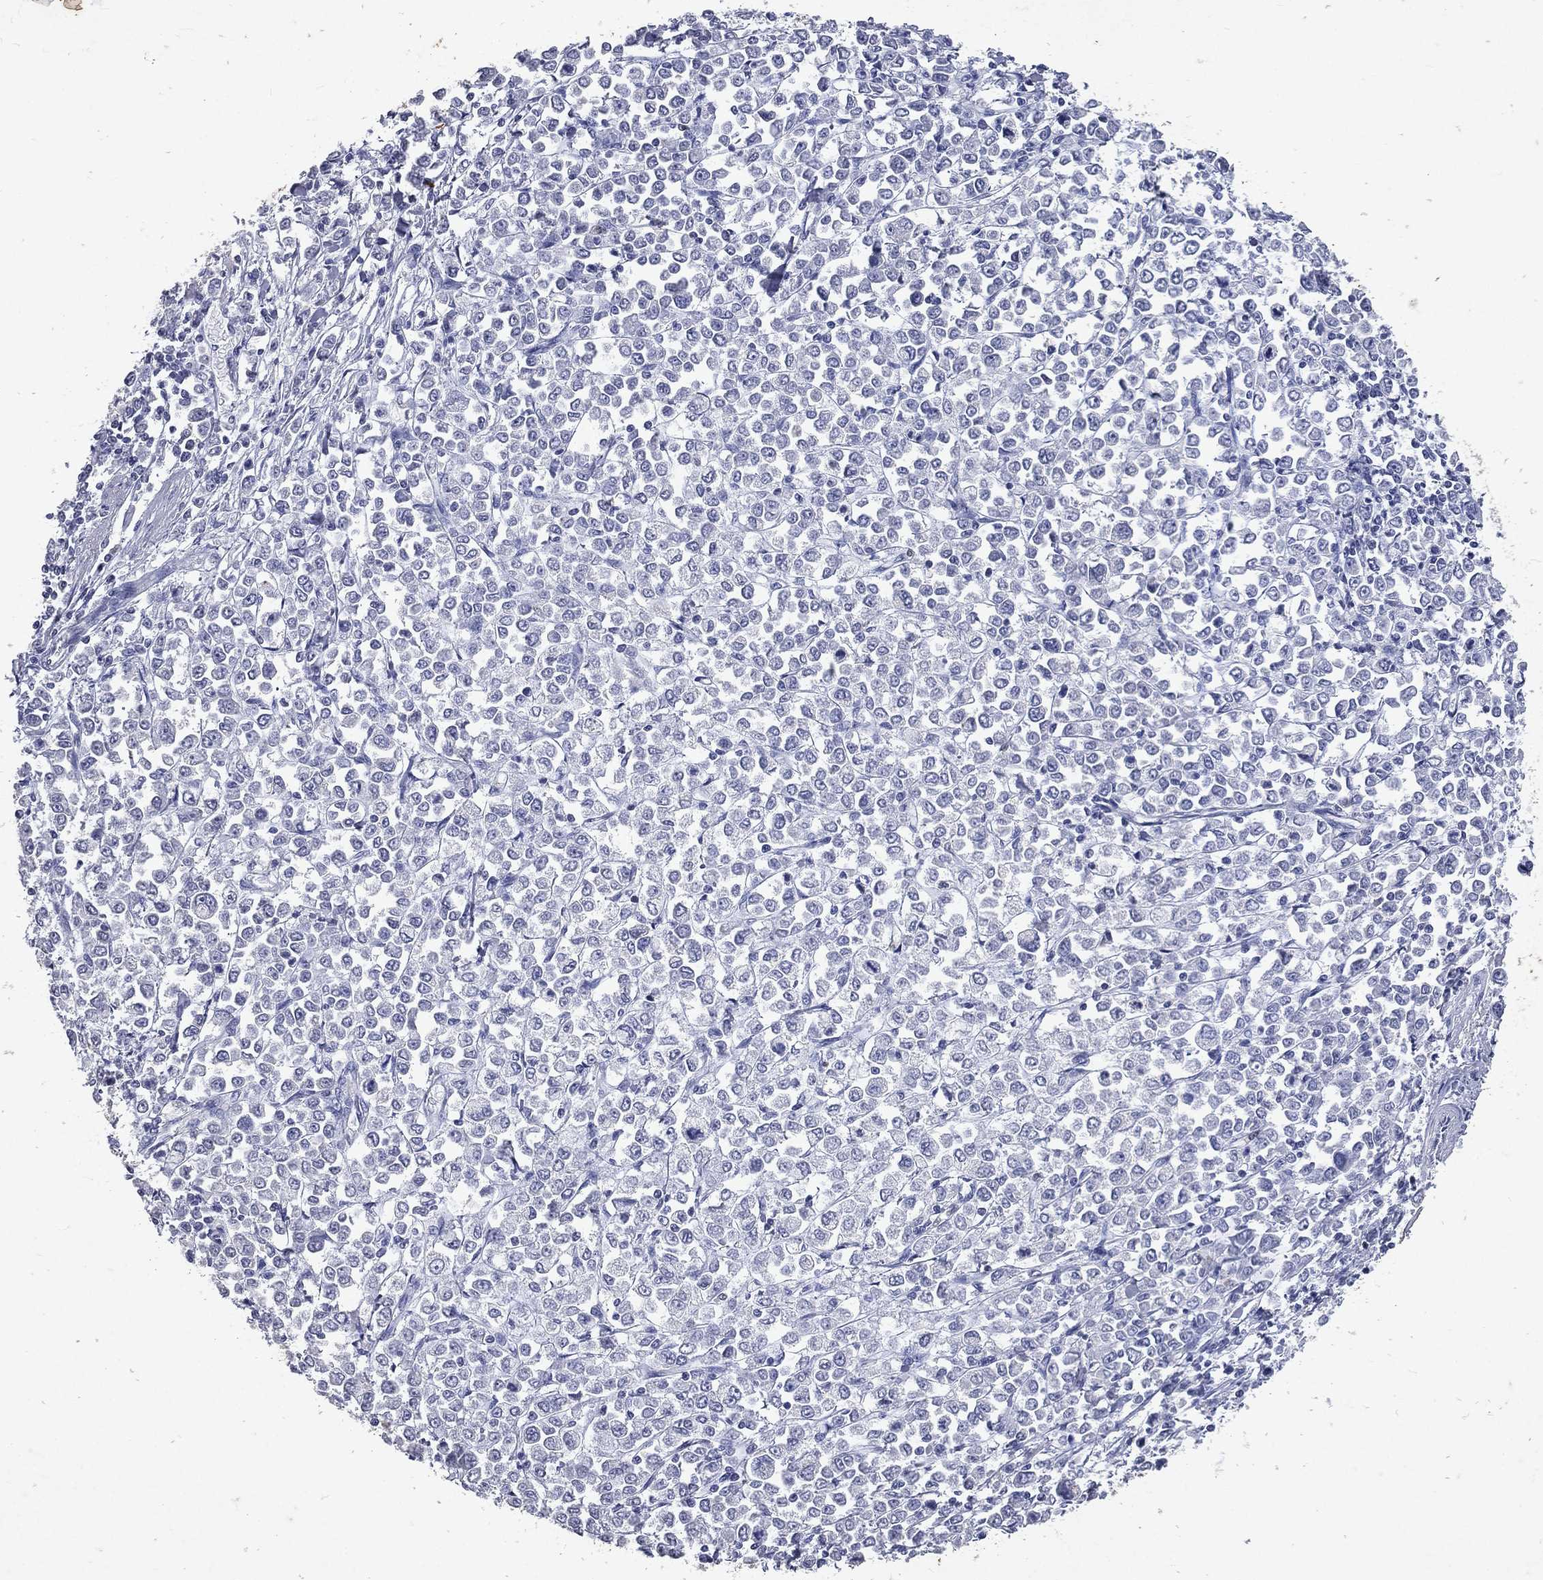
{"staining": {"intensity": "negative", "quantity": "none", "location": "none"}, "tissue": "stomach cancer", "cell_type": "Tumor cells", "image_type": "cancer", "snomed": [{"axis": "morphology", "description": "Adenocarcinoma, NOS"}, {"axis": "topography", "description": "Stomach, upper"}], "caption": "Immunohistochemical staining of human stomach cancer demonstrates no significant expression in tumor cells.", "gene": "SLC34A2", "patient": {"sex": "male", "age": 70}}